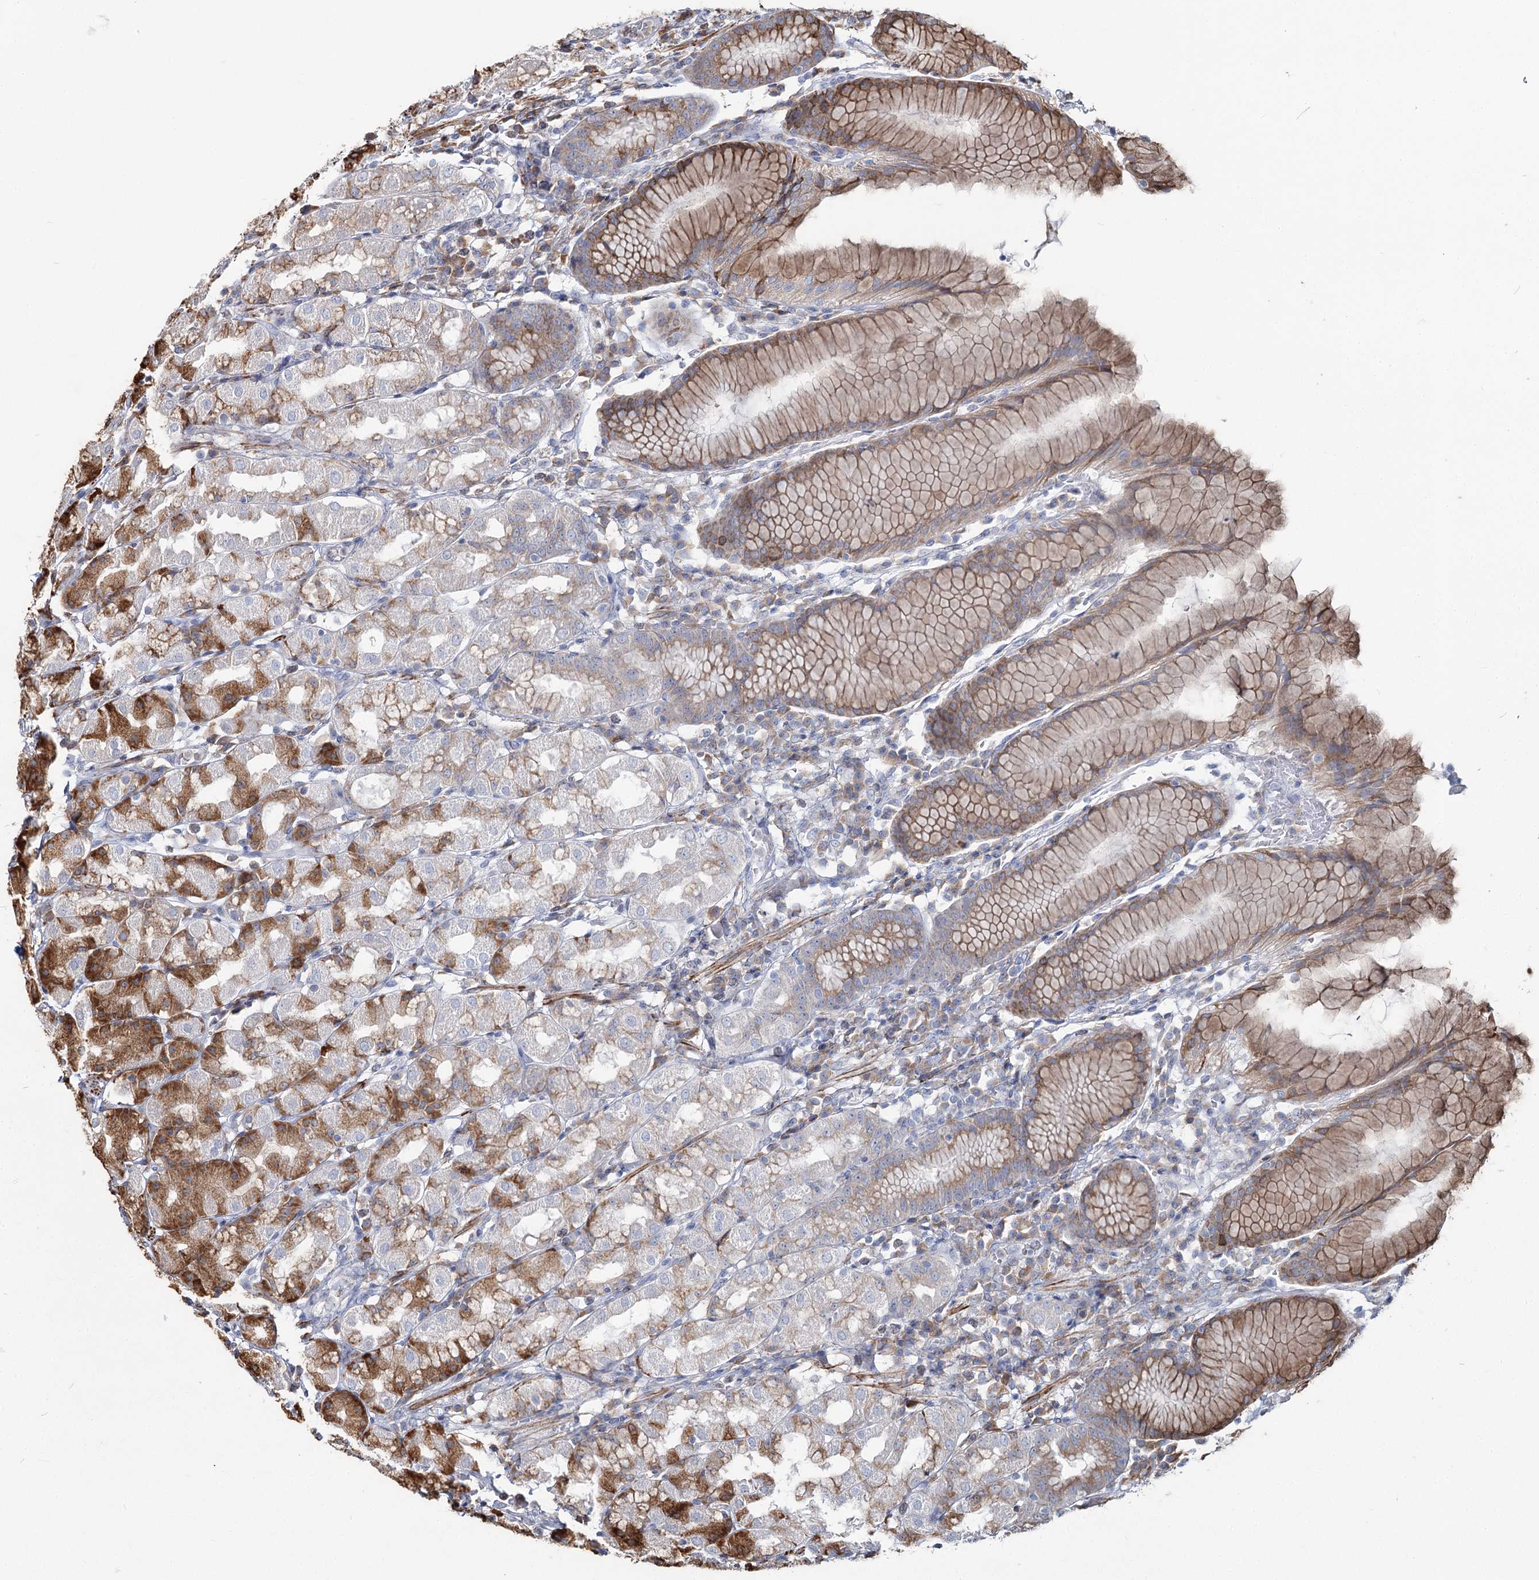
{"staining": {"intensity": "moderate", "quantity": "25%-75%", "location": "cytoplasmic/membranous"}, "tissue": "stomach", "cell_type": "Glandular cells", "image_type": "normal", "snomed": [{"axis": "morphology", "description": "Normal tissue, NOS"}, {"axis": "topography", "description": "Stomach, lower"}], "caption": "About 25%-75% of glandular cells in benign human stomach reveal moderate cytoplasmic/membranous protein expression as visualized by brown immunohistochemical staining.", "gene": "ZCCHC9", "patient": {"sex": "female", "age": 56}}